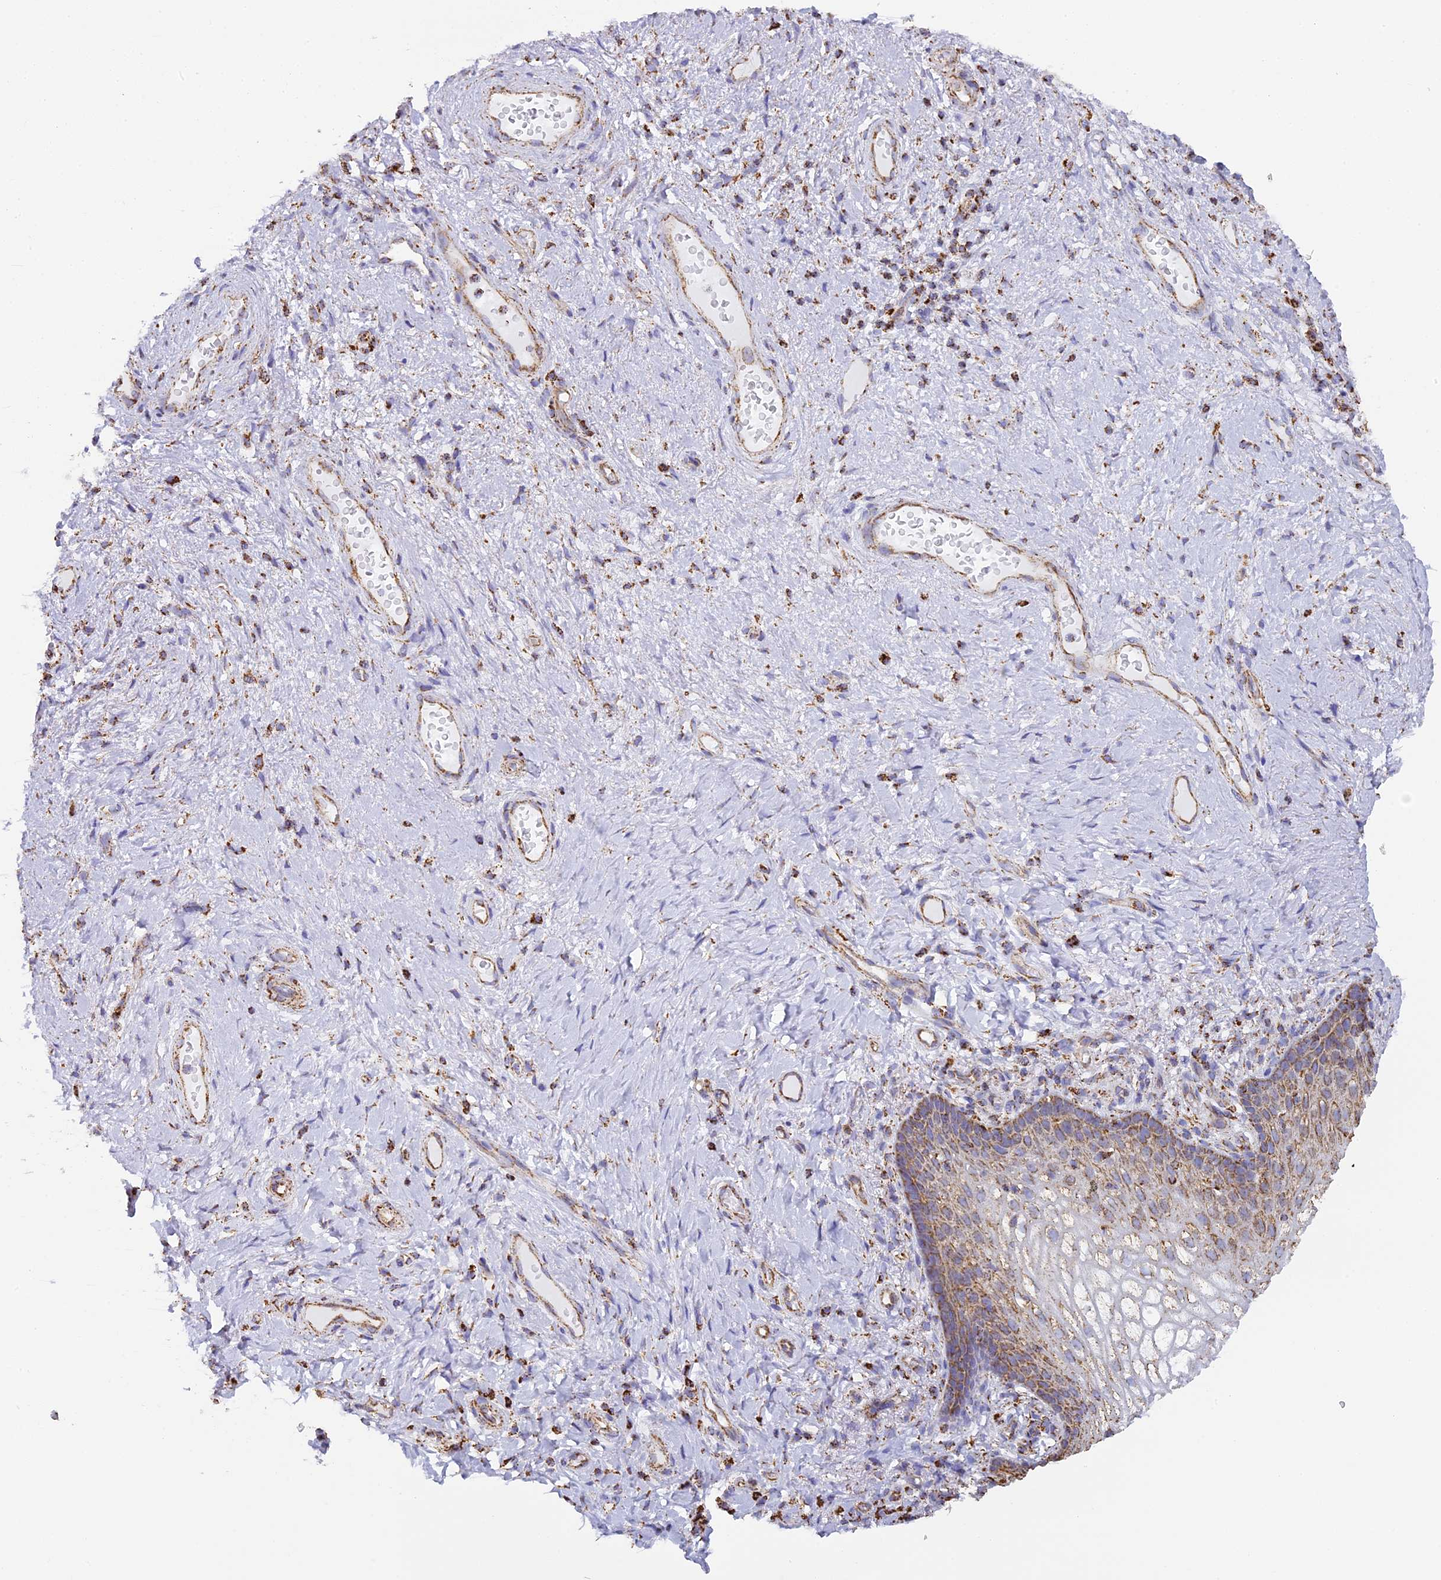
{"staining": {"intensity": "moderate", "quantity": ">75%", "location": "cytoplasmic/membranous"}, "tissue": "vagina", "cell_type": "Squamous epithelial cells", "image_type": "normal", "snomed": [{"axis": "morphology", "description": "Normal tissue, NOS"}, {"axis": "topography", "description": "Vagina"}], "caption": "Immunohistochemical staining of normal vagina shows moderate cytoplasmic/membranous protein expression in approximately >75% of squamous epithelial cells. The staining was performed using DAB, with brown indicating positive protein expression. Nuclei are stained blue with hematoxylin.", "gene": "STK17A", "patient": {"sex": "female", "age": 60}}